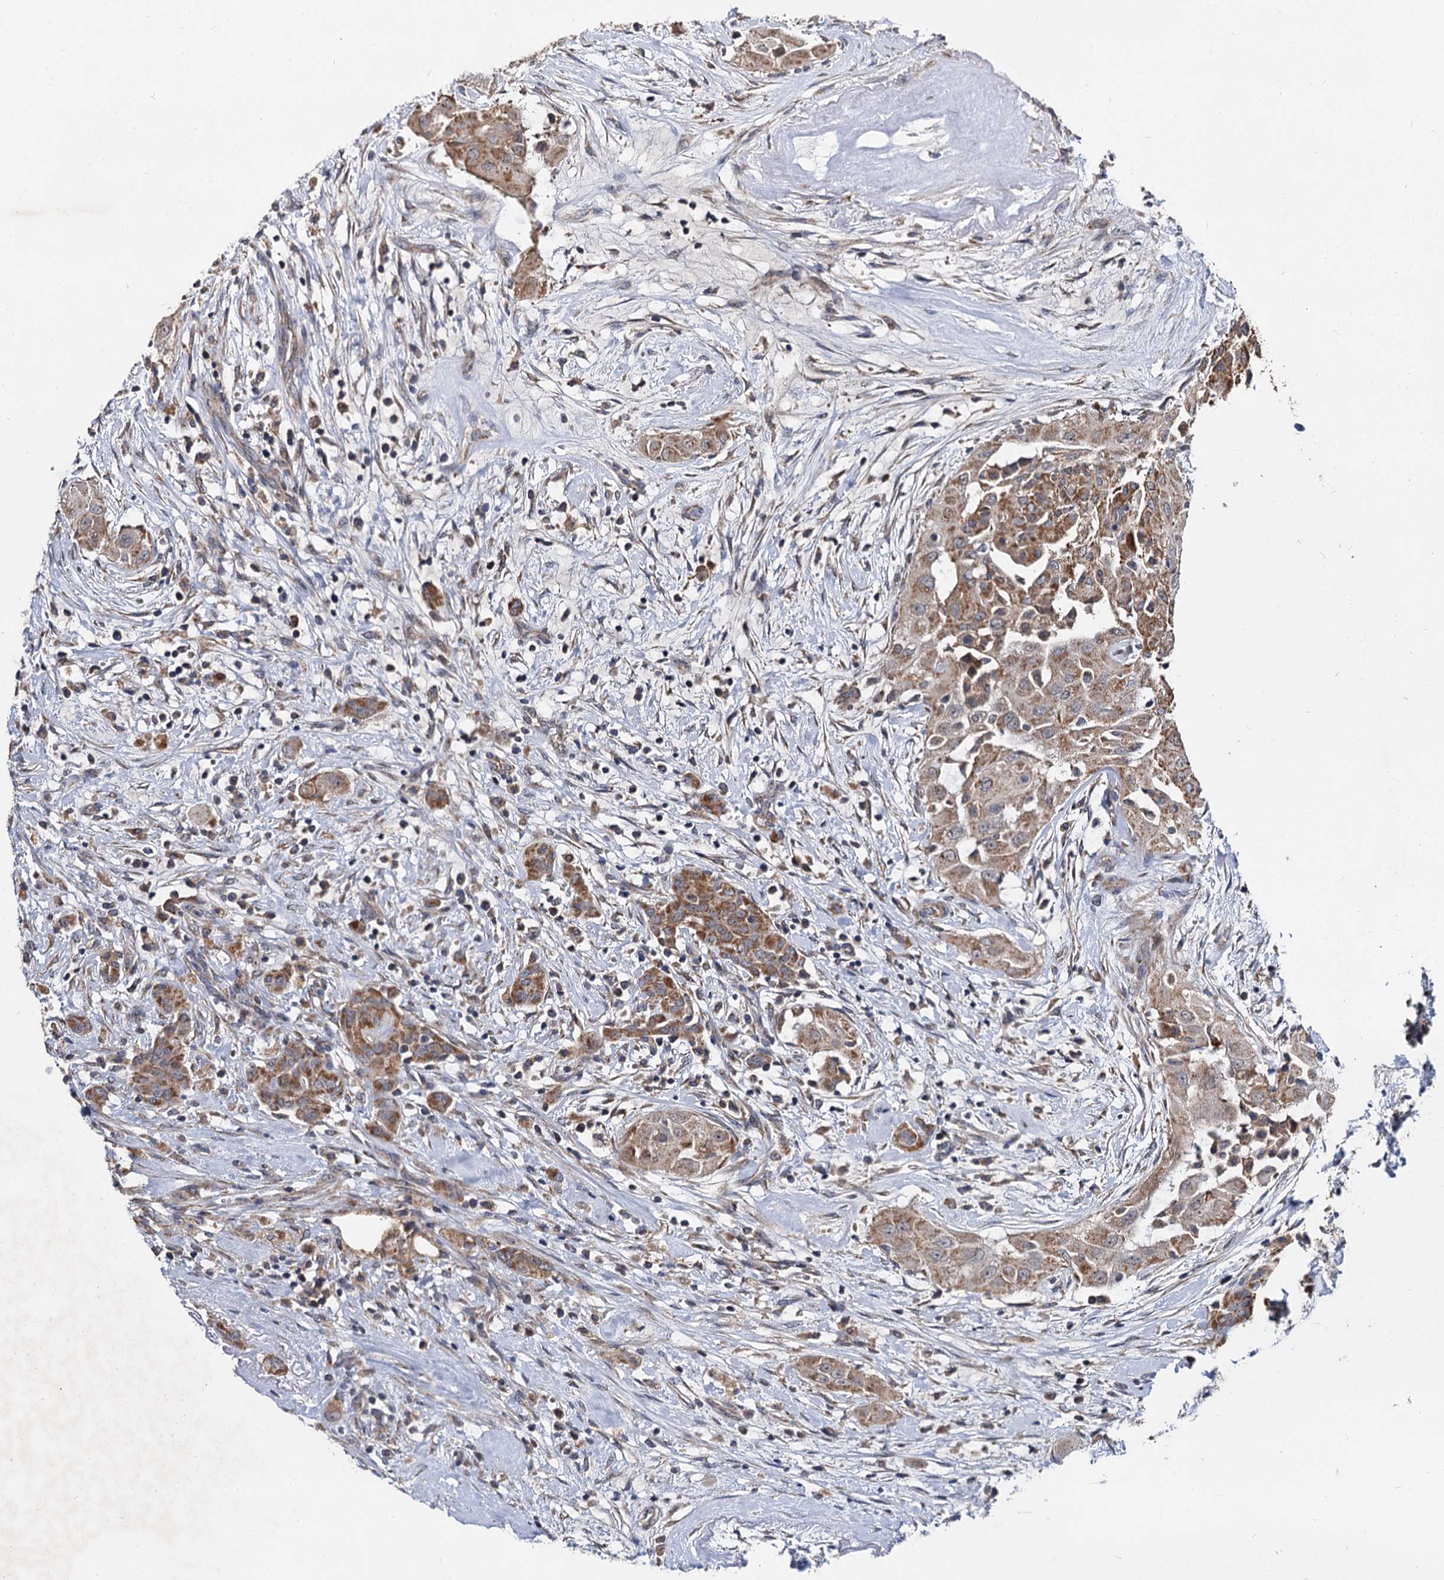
{"staining": {"intensity": "moderate", "quantity": ">75%", "location": "cytoplasmic/membranous"}, "tissue": "thyroid cancer", "cell_type": "Tumor cells", "image_type": "cancer", "snomed": [{"axis": "morphology", "description": "Papillary adenocarcinoma, NOS"}, {"axis": "topography", "description": "Thyroid gland"}], "caption": "Protein positivity by immunohistochemistry (IHC) demonstrates moderate cytoplasmic/membranous positivity in approximately >75% of tumor cells in thyroid cancer.", "gene": "SPRYD3", "patient": {"sex": "female", "age": 59}}